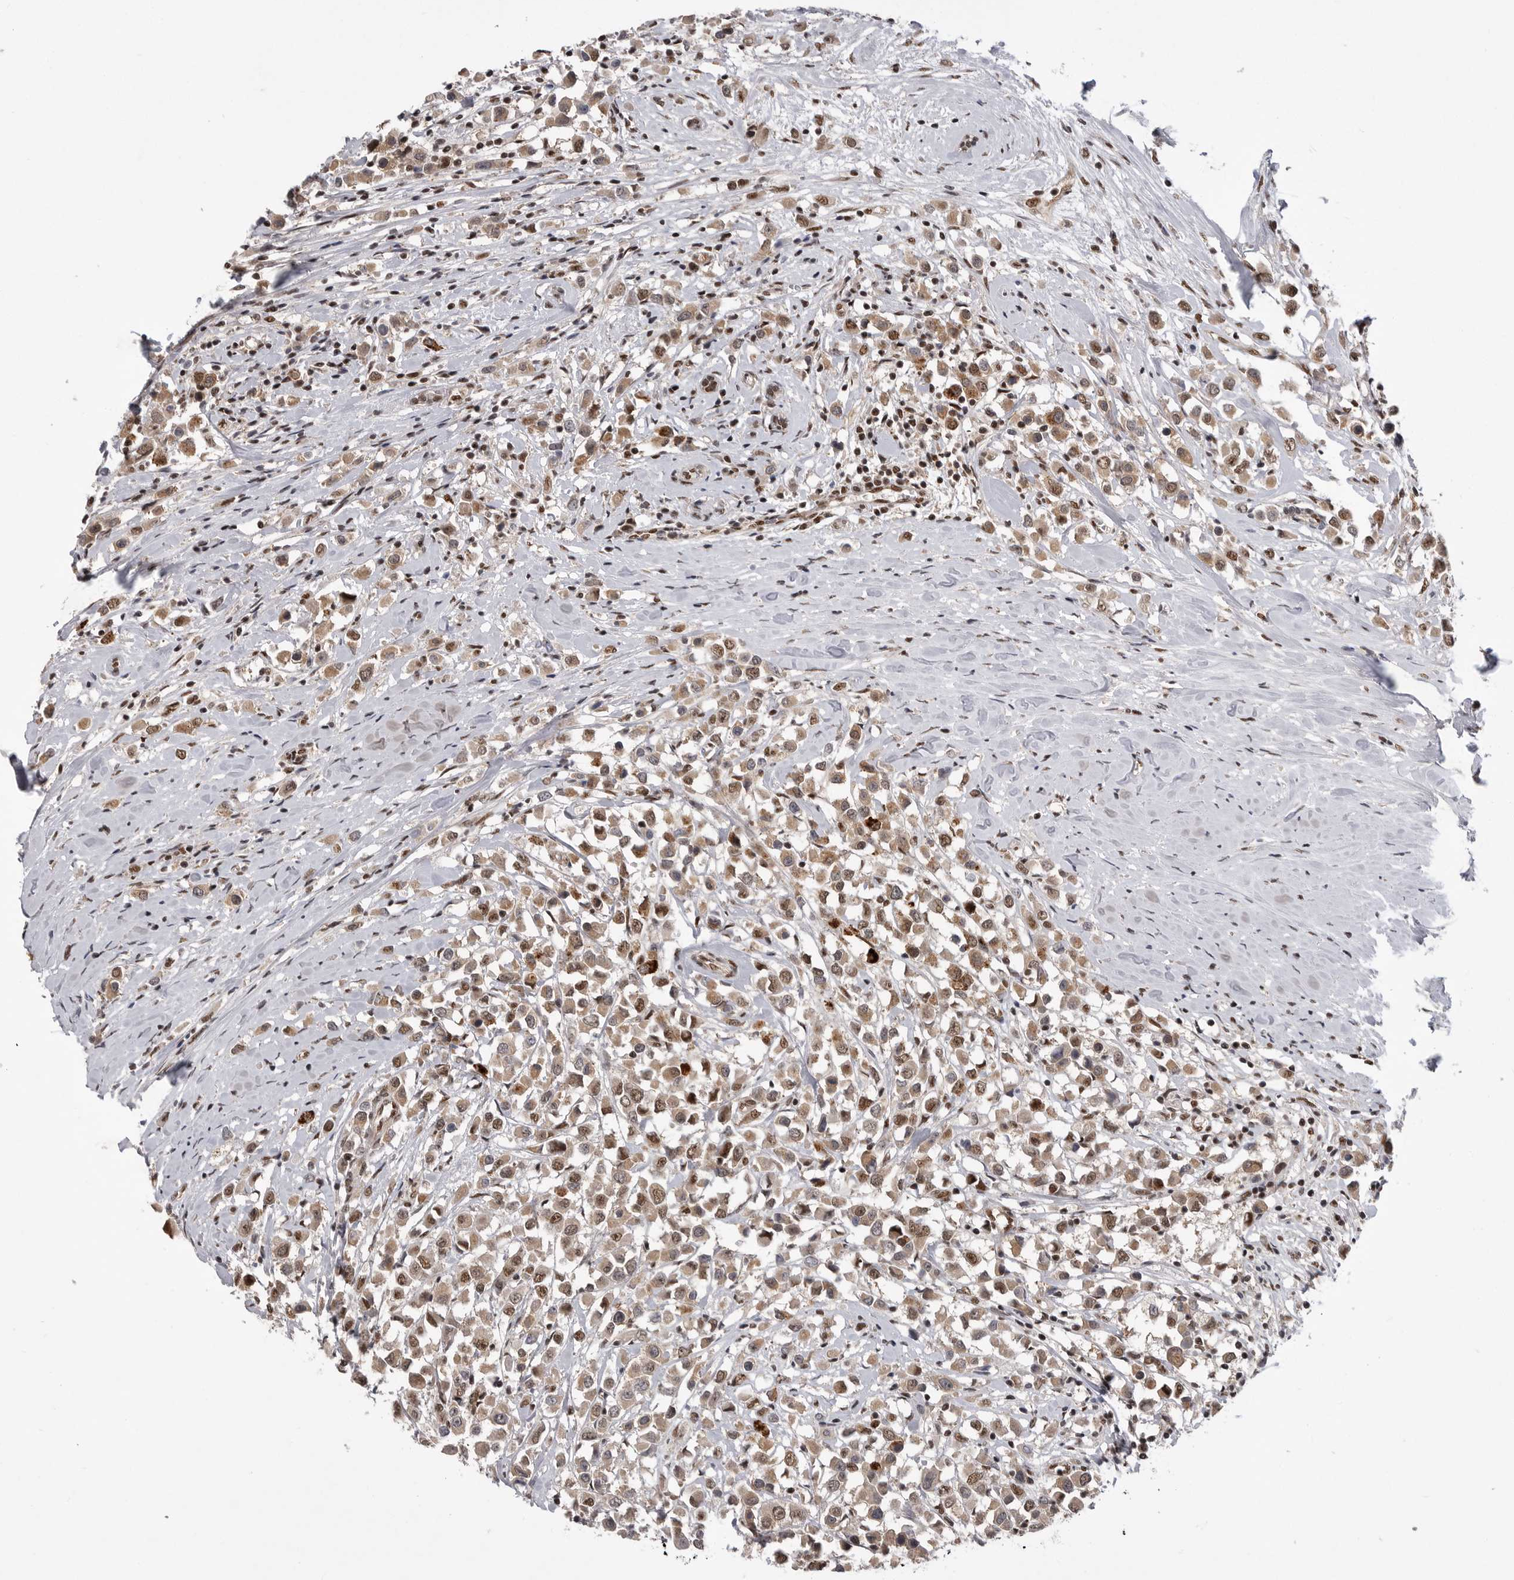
{"staining": {"intensity": "moderate", "quantity": ">75%", "location": "cytoplasmic/membranous,nuclear"}, "tissue": "breast cancer", "cell_type": "Tumor cells", "image_type": "cancer", "snomed": [{"axis": "morphology", "description": "Duct carcinoma"}, {"axis": "topography", "description": "Breast"}], "caption": "About >75% of tumor cells in human breast cancer exhibit moderate cytoplasmic/membranous and nuclear protein staining as visualized by brown immunohistochemical staining.", "gene": "PPP1R8", "patient": {"sex": "female", "age": 61}}